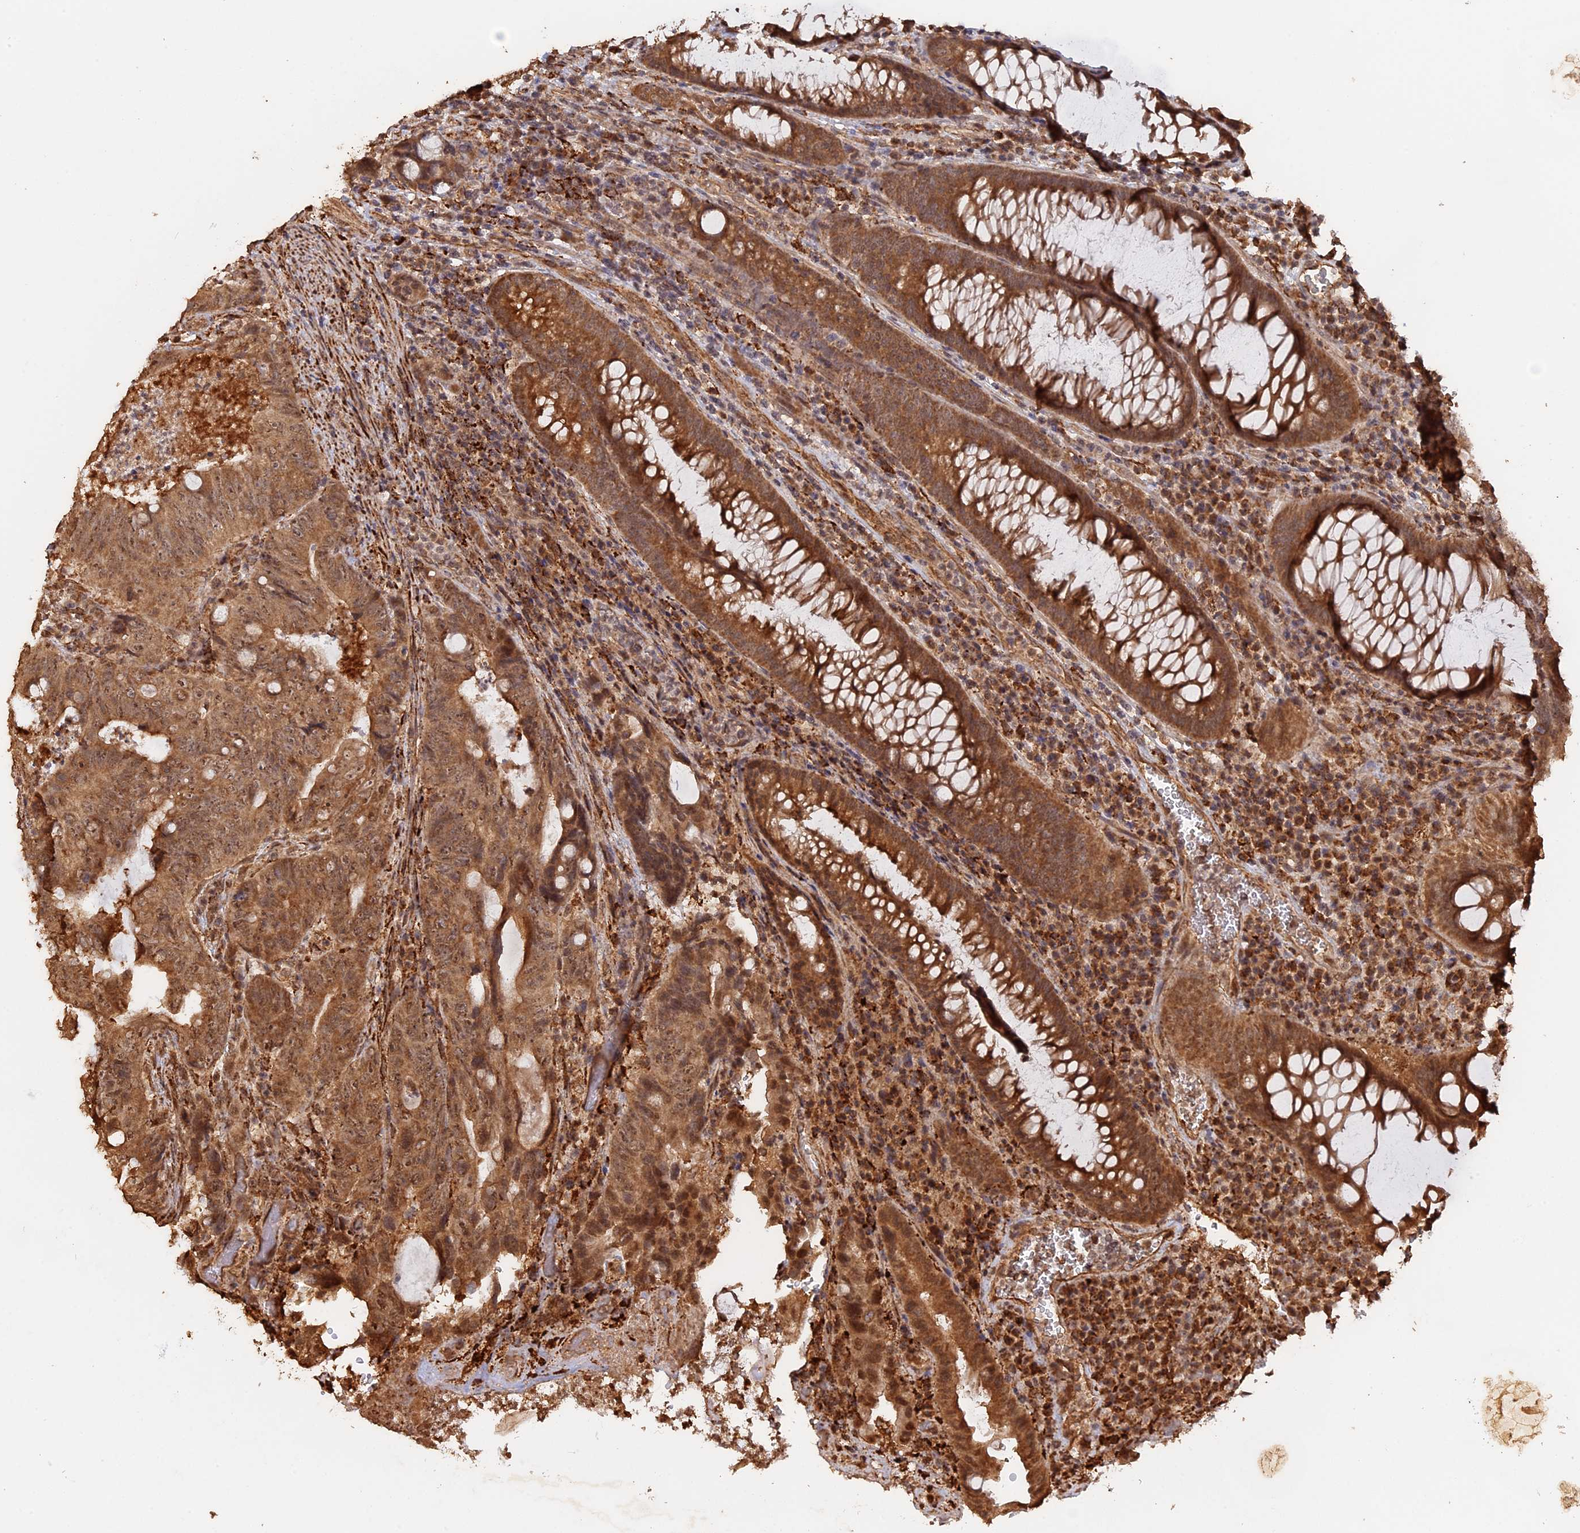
{"staining": {"intensity": "moderate", "quantity": ">75%", "location": "cytoplasmic/membranous,nuclear"}, "tissue": "colorectal cancer", "cell_type": "Tumor cells", "image_type": "cancer", "snomed": [{"axis": "morphology", "description": "Adenocarcinoma, NOS"}, {"axis": "topography", "description": "Colon"}], "caption": "Immunohistochemical staining of human adenocarcinoma (colorectal) displays medium levels of moderate cytoplasmic/membranous and nuclear protein positivity in approximately >75% of tumor cells.", "gene": "FAM210B", "patient": {"sex": "female", "age": 82}}